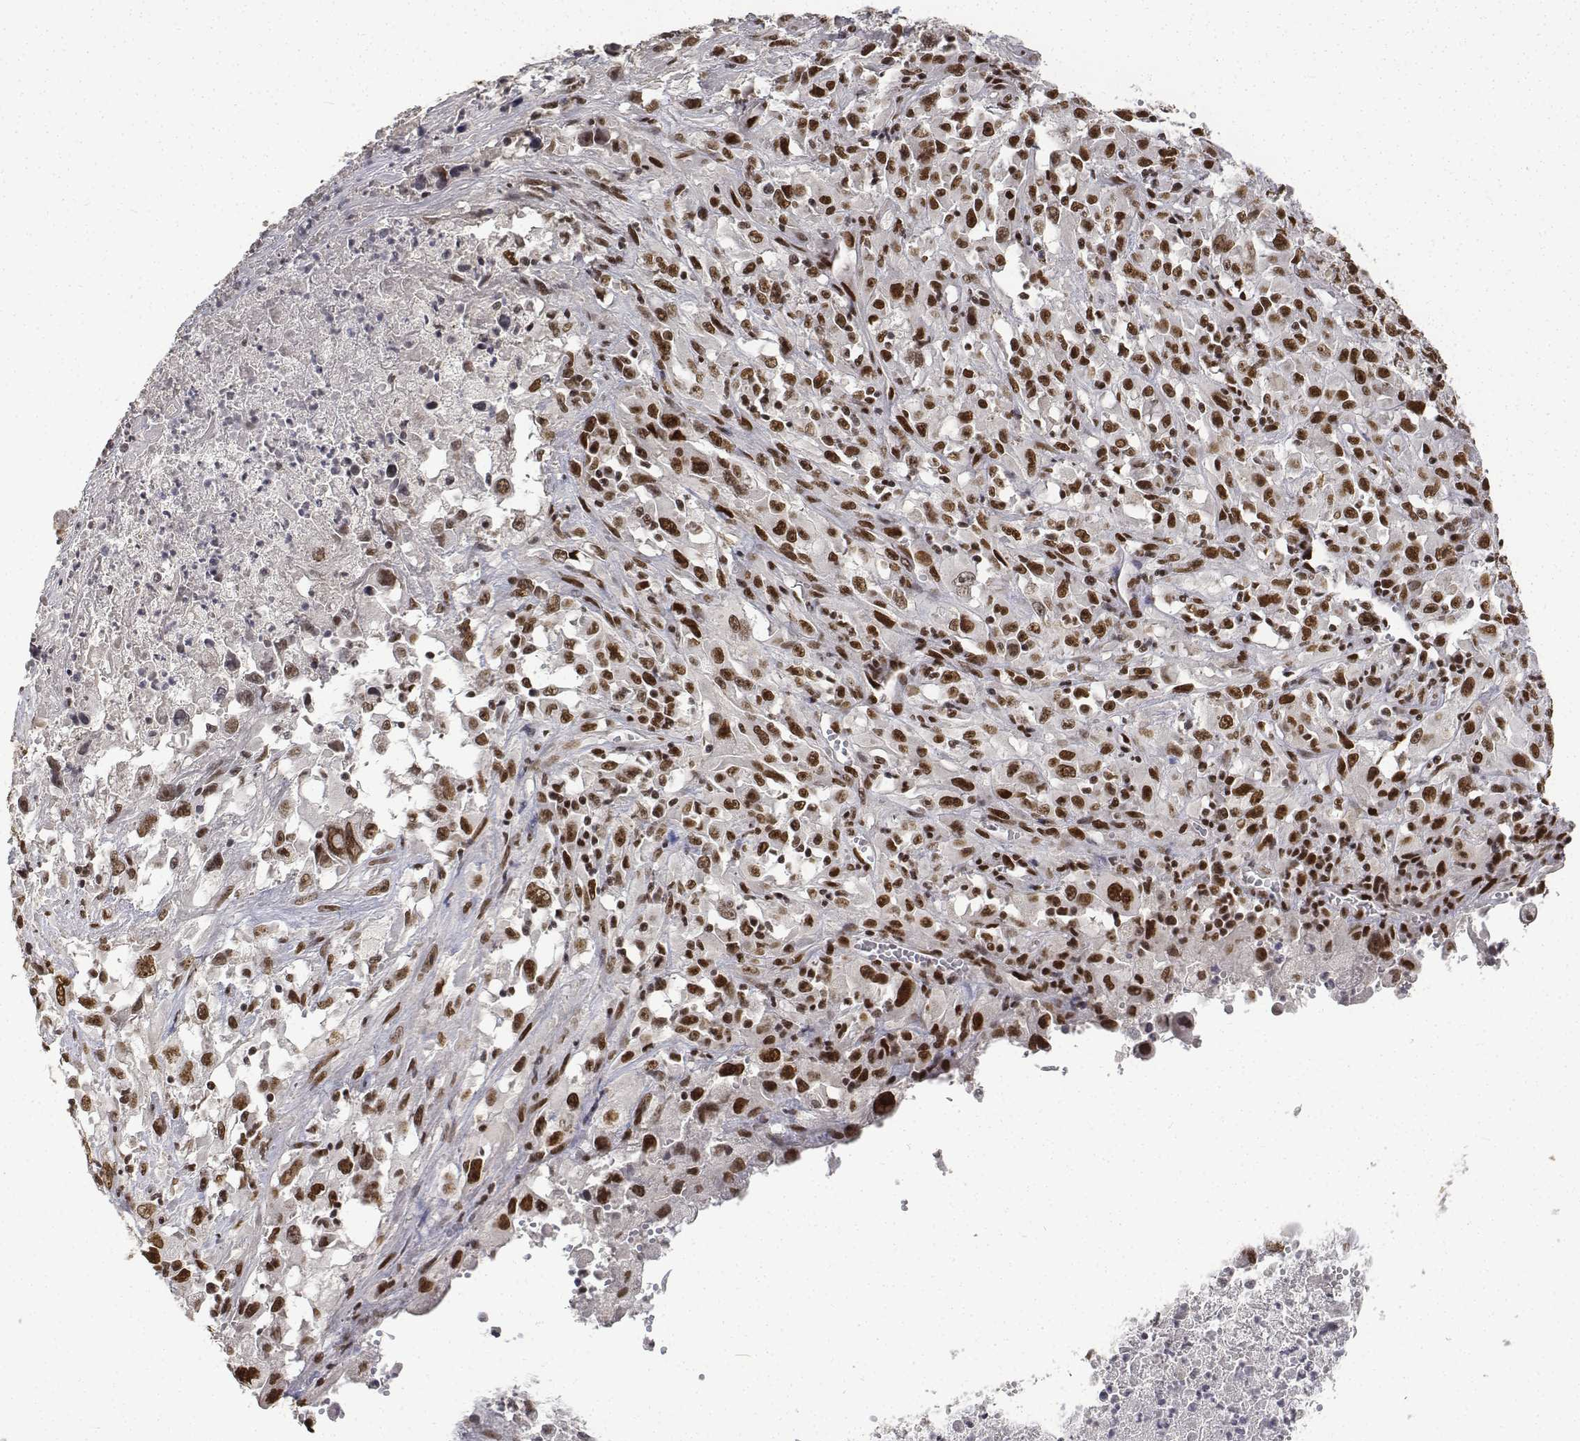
{"staining": {"intensity": "moderate", "quantity": ">75%", "location": "nuclear"}, "tissue": "melanoma", "cell_type": "Tumor cells", "image_type": "cancer", "snomed": [{"axis": "morphology", "description": "Malignant melanoma, Metastatic site"}, {"axis": "topography", "description": "Soft tissue"}], "caption": "Immunohistochemical staining of malignant melanoma (metastatic site) exhibits moderate nuclear protein staining in about >75% of tumor cells.", "gene": "ATRX", "patient": {"sex": "male", "age": 50}}